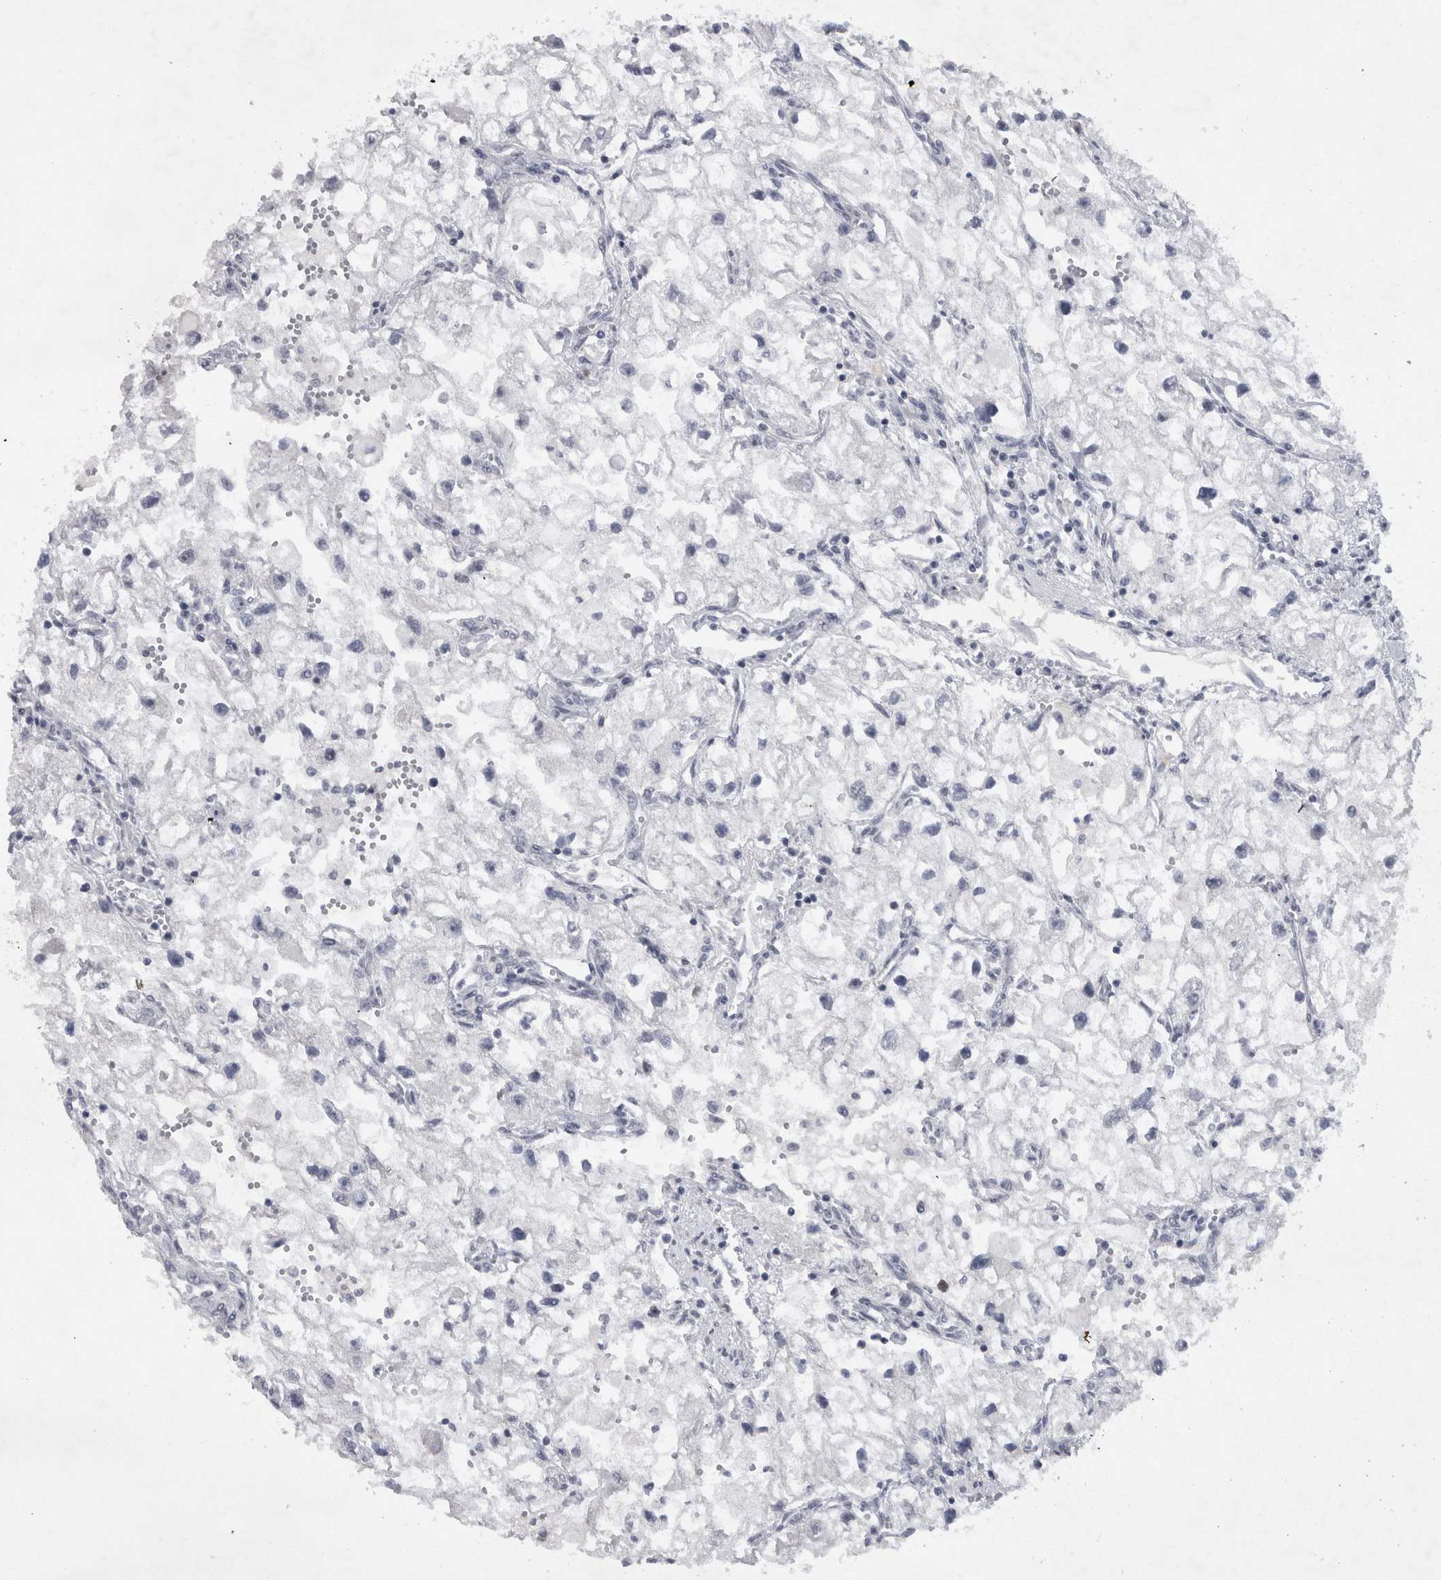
{"staining": {"intensity": "negative", "quantity": "none", "location": "none"}, "tissue": "renal cancer", "cell_type": "Tumor cells", "image_type": "cancer", "snomed": [{"axis": "morphology", "description": "Adenocarcinoma, NOS"}, {"axis": "topography", "description": "Kidney"}], "caption": "Protein analysis of adenocarcinoma (renal) displays no significant staining in tumor cells.", "gene": "KIF18B", "patient": {"sex": "female", "age": 70}}